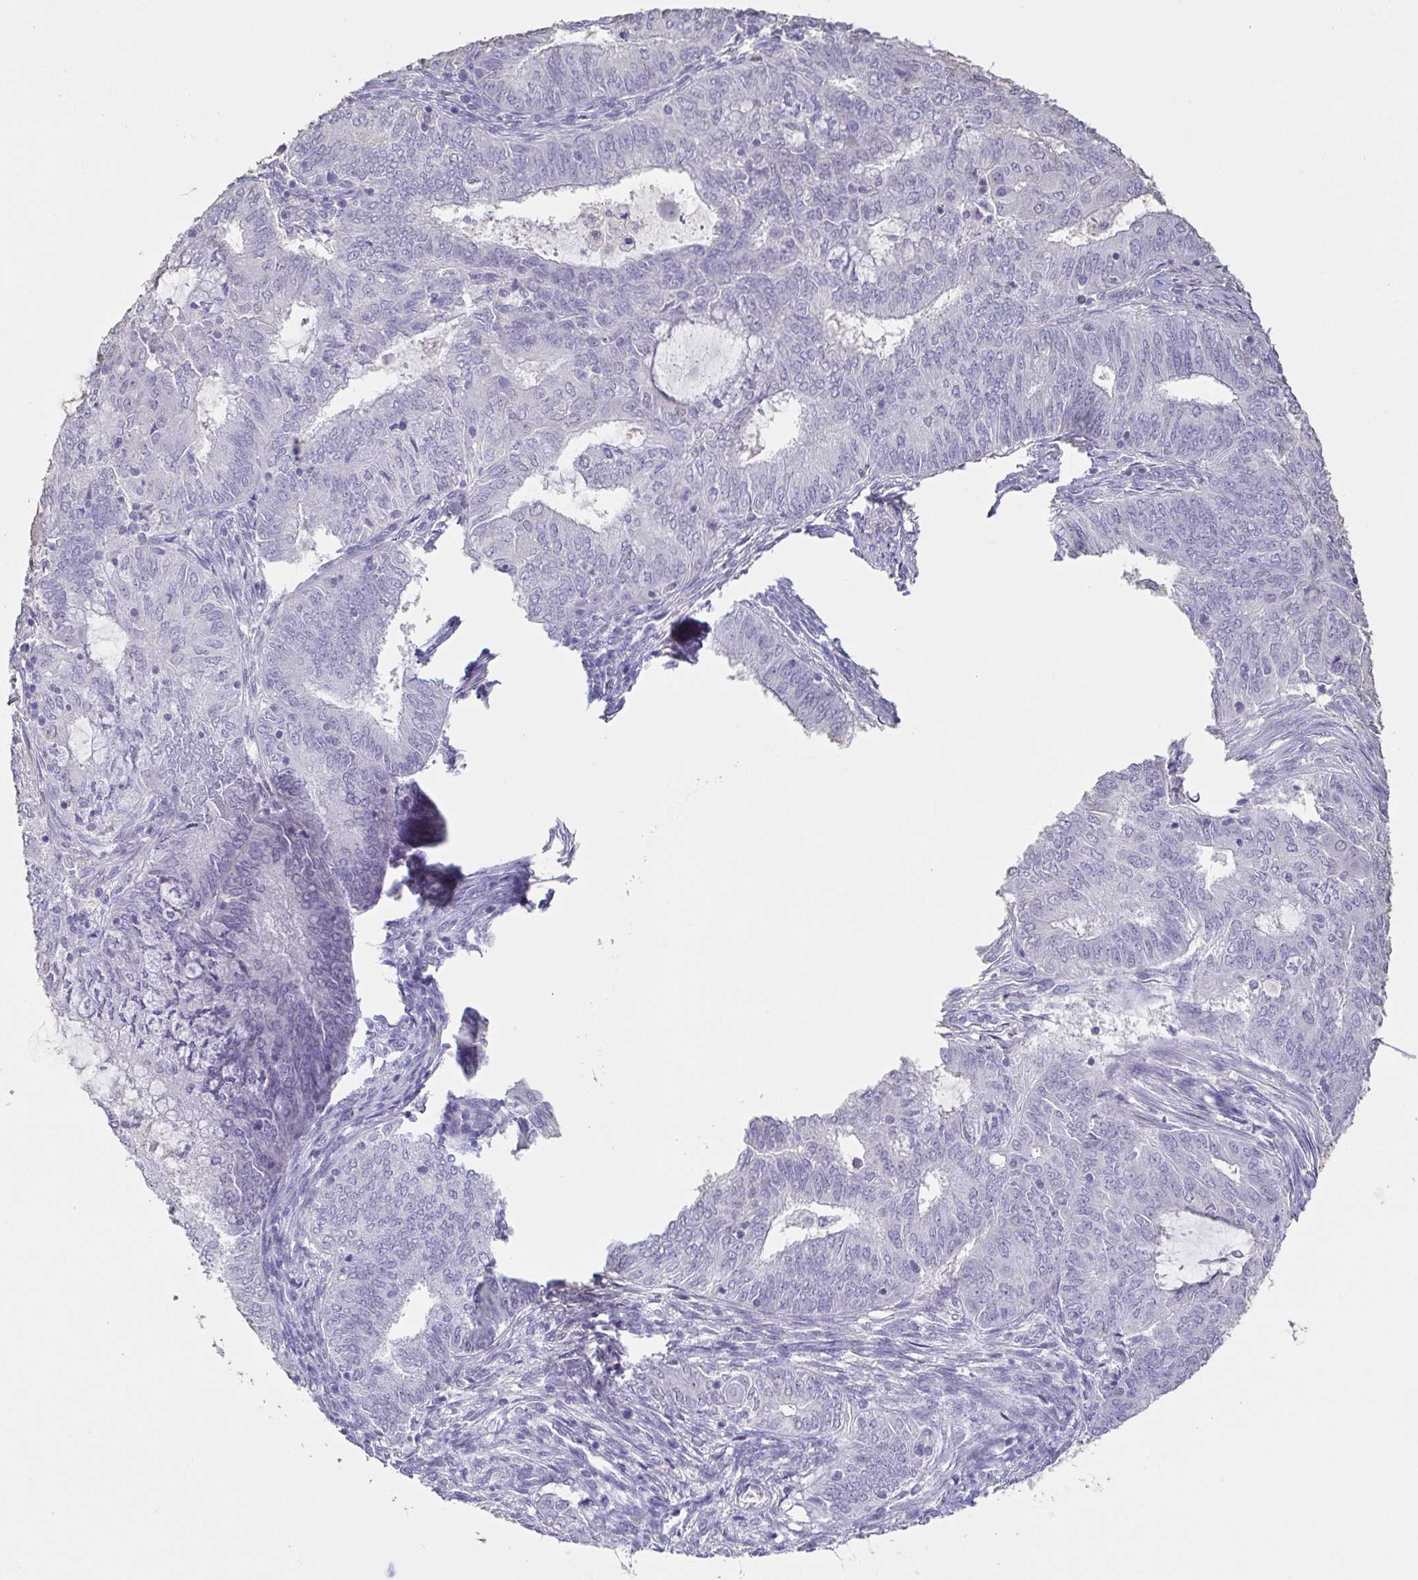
{"staining": {"intensity": "negative", "quantity": "none", "location": "none"}, "tissue": "endometrial cancer", "cell_type": "Tumor cells", "image_type": "cancer", "snomed": [{"axis": "morphology", "description": "Adenocarcinoma, NOS"}, {"axis": "topography", "description": "Endometrium"}], "caption": "An image of human adenocarcinoma (endometrial) is negative for staining in tumor cells. (Brightfield microscopy of DAB (3,3'-diaminobenzidine) immunohistochemistry (IHC) at high magnification).", "gene": "BPIFA2", "patient": {"sex": "female", "age": 62}}